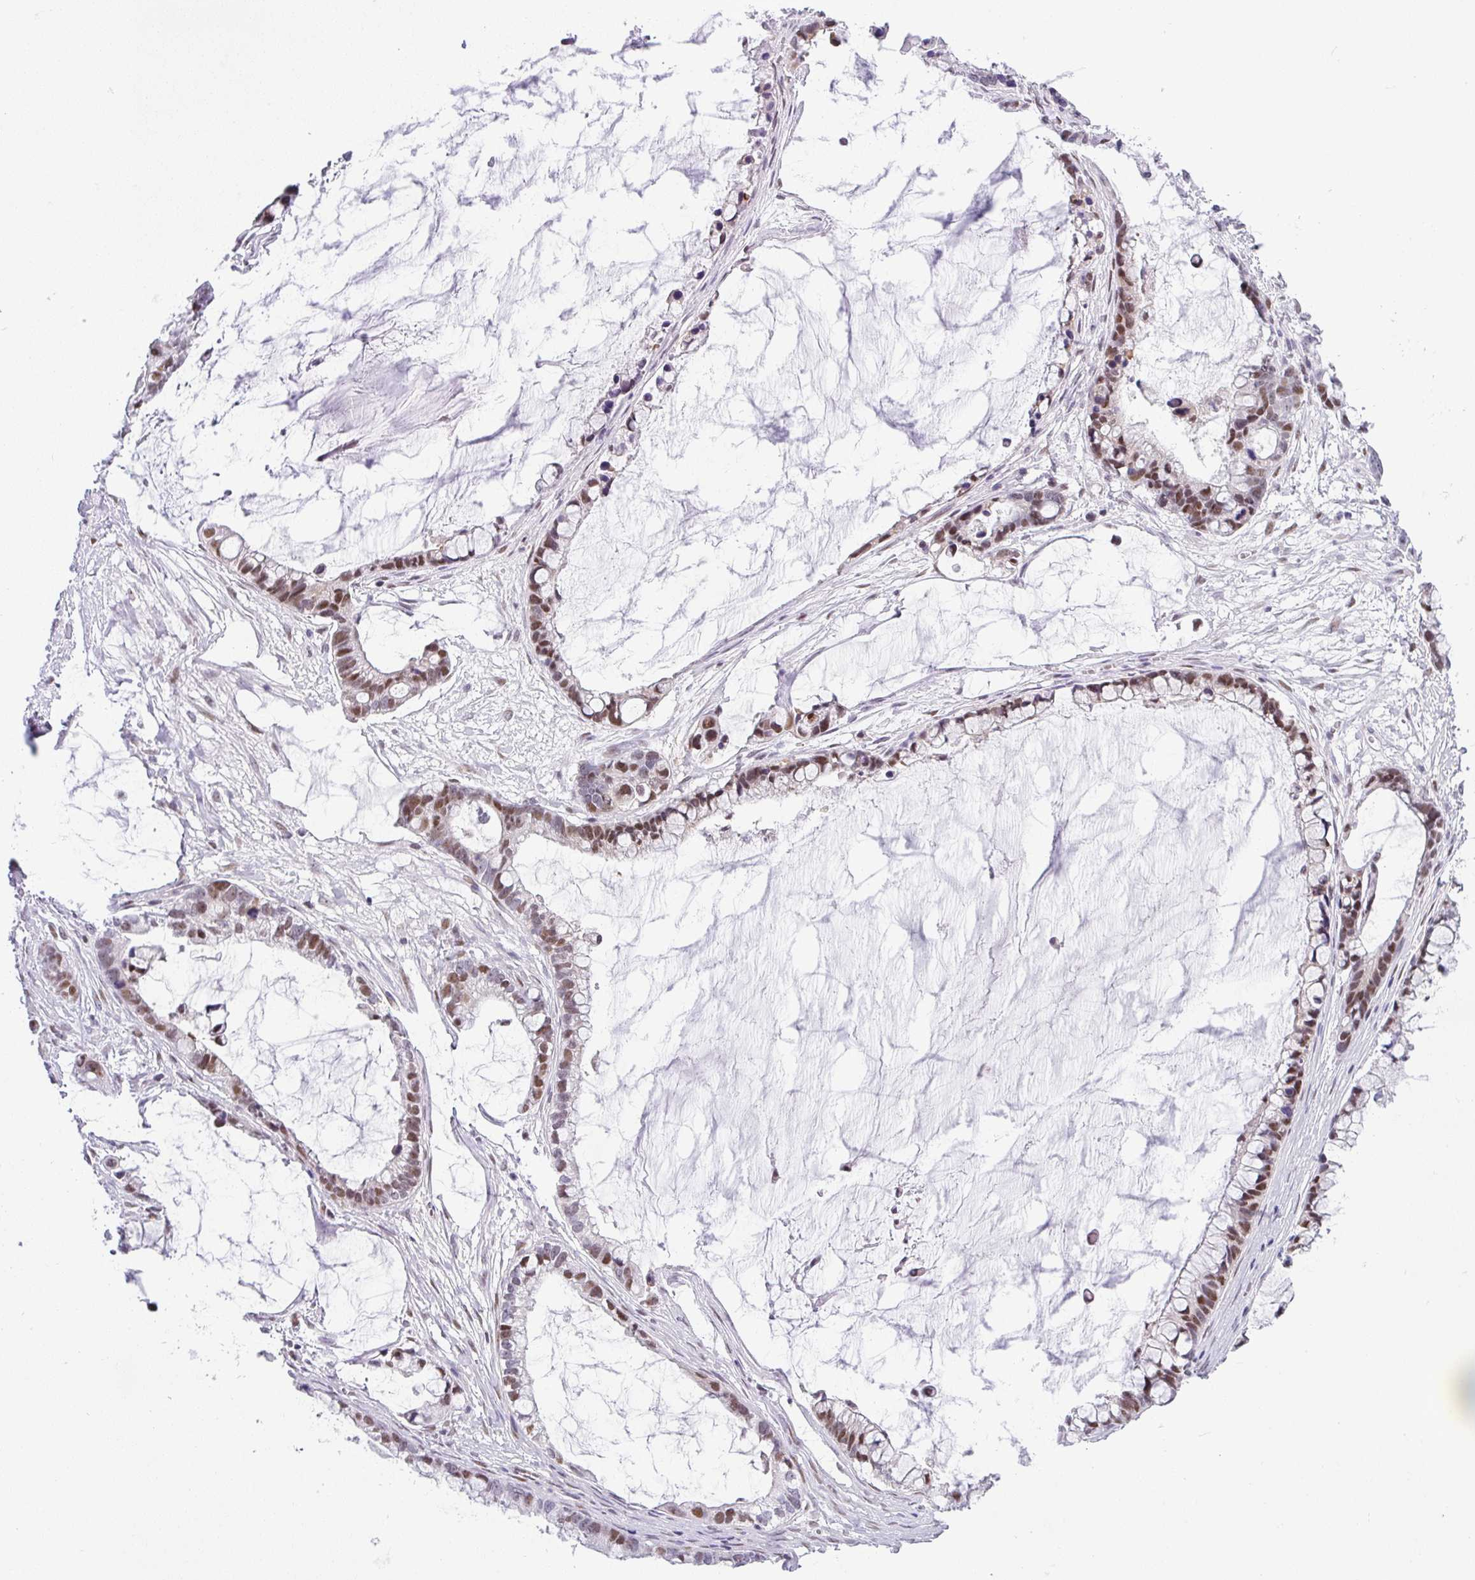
{"staining": {"intensity": "moderate", "quantity": ">75%", "location": "nuclear"}, "tissue": "ovarian cancer", "cell_type": "Tumor cells", "image_type": "cancer", "snomed": [{"axis": "morphology", "description": "Cystadenocarcinoma, mucinous, NOS"}, {"axis": "topography", "description": "Ovary"}], "caption": "High-power microscopy captured an immunohistochemistry (IHC) image of ovarian mucinous cystadenocarcinoma, revealing moderate nuclear staining in about >75% of tumor cells. Using DAB (3,3'-diaminobenzidine) (brown) and hematoxylin (blue) stains, captured at high magnification using brightfield microscopy.", "gene": "NDUFB2", "patient": {"sex": "female", "age": 63}}